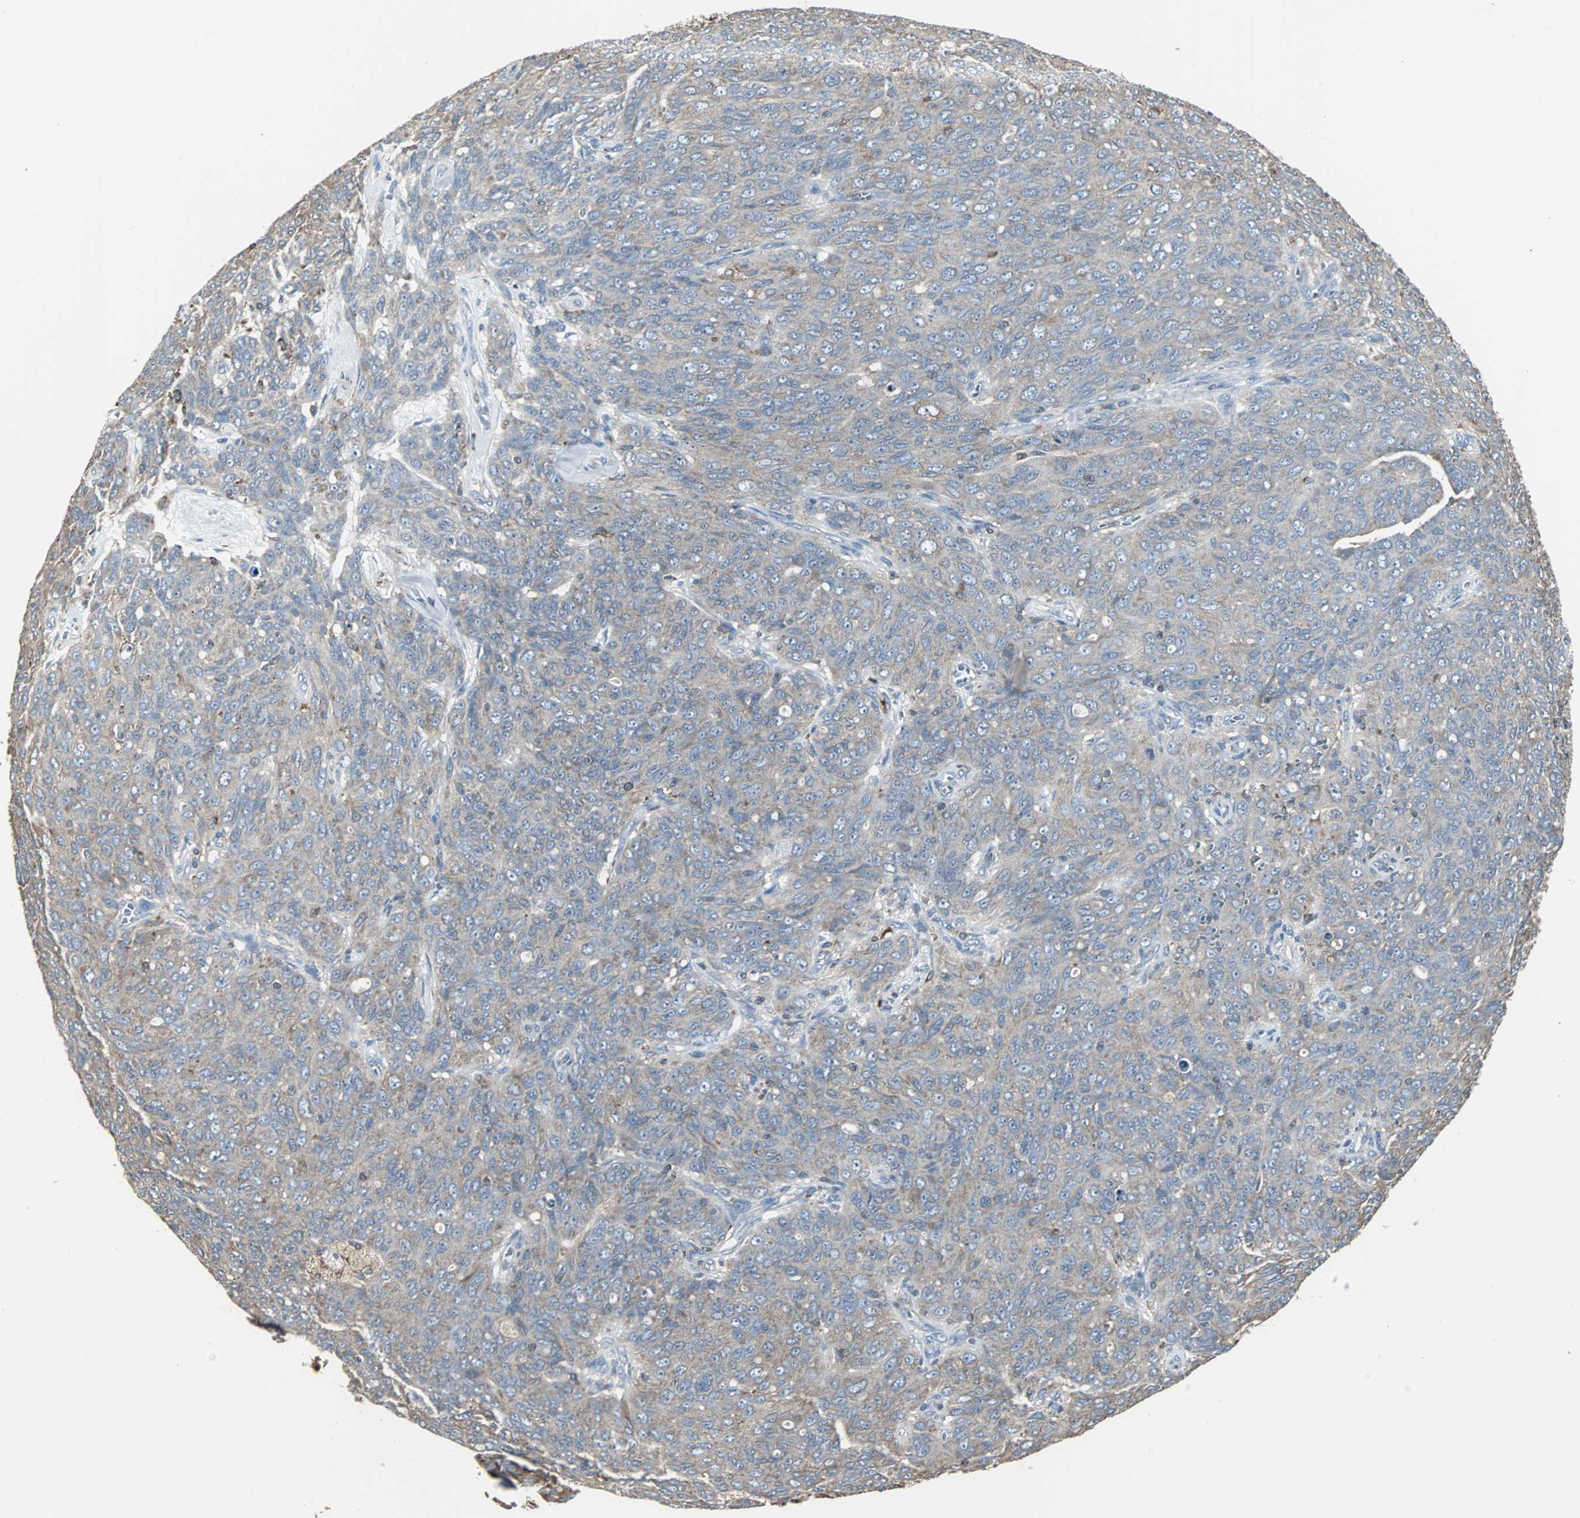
{"staining": {"intensity": "moderate", "quantity": ">75%", "location": "cytoplasmic/membranous"}, "tissue": "ovarian cancer", "cell_type": "Tumor cells", "image_type": "cancer", "snomed": [{"axis": "morphology", "description": "Carcinoma, endometroid"}, {"axis": "topography", "description": "Ovary"}], "caption": "Protein expression analysis of endometroid carcinoma (ovarian) exhibits moderate cytoplasmic/membranous expression in approximately >75% of tumor cells.", "gene": "LRRFIP1", "patient": {"sex": "female", "age": 60}}